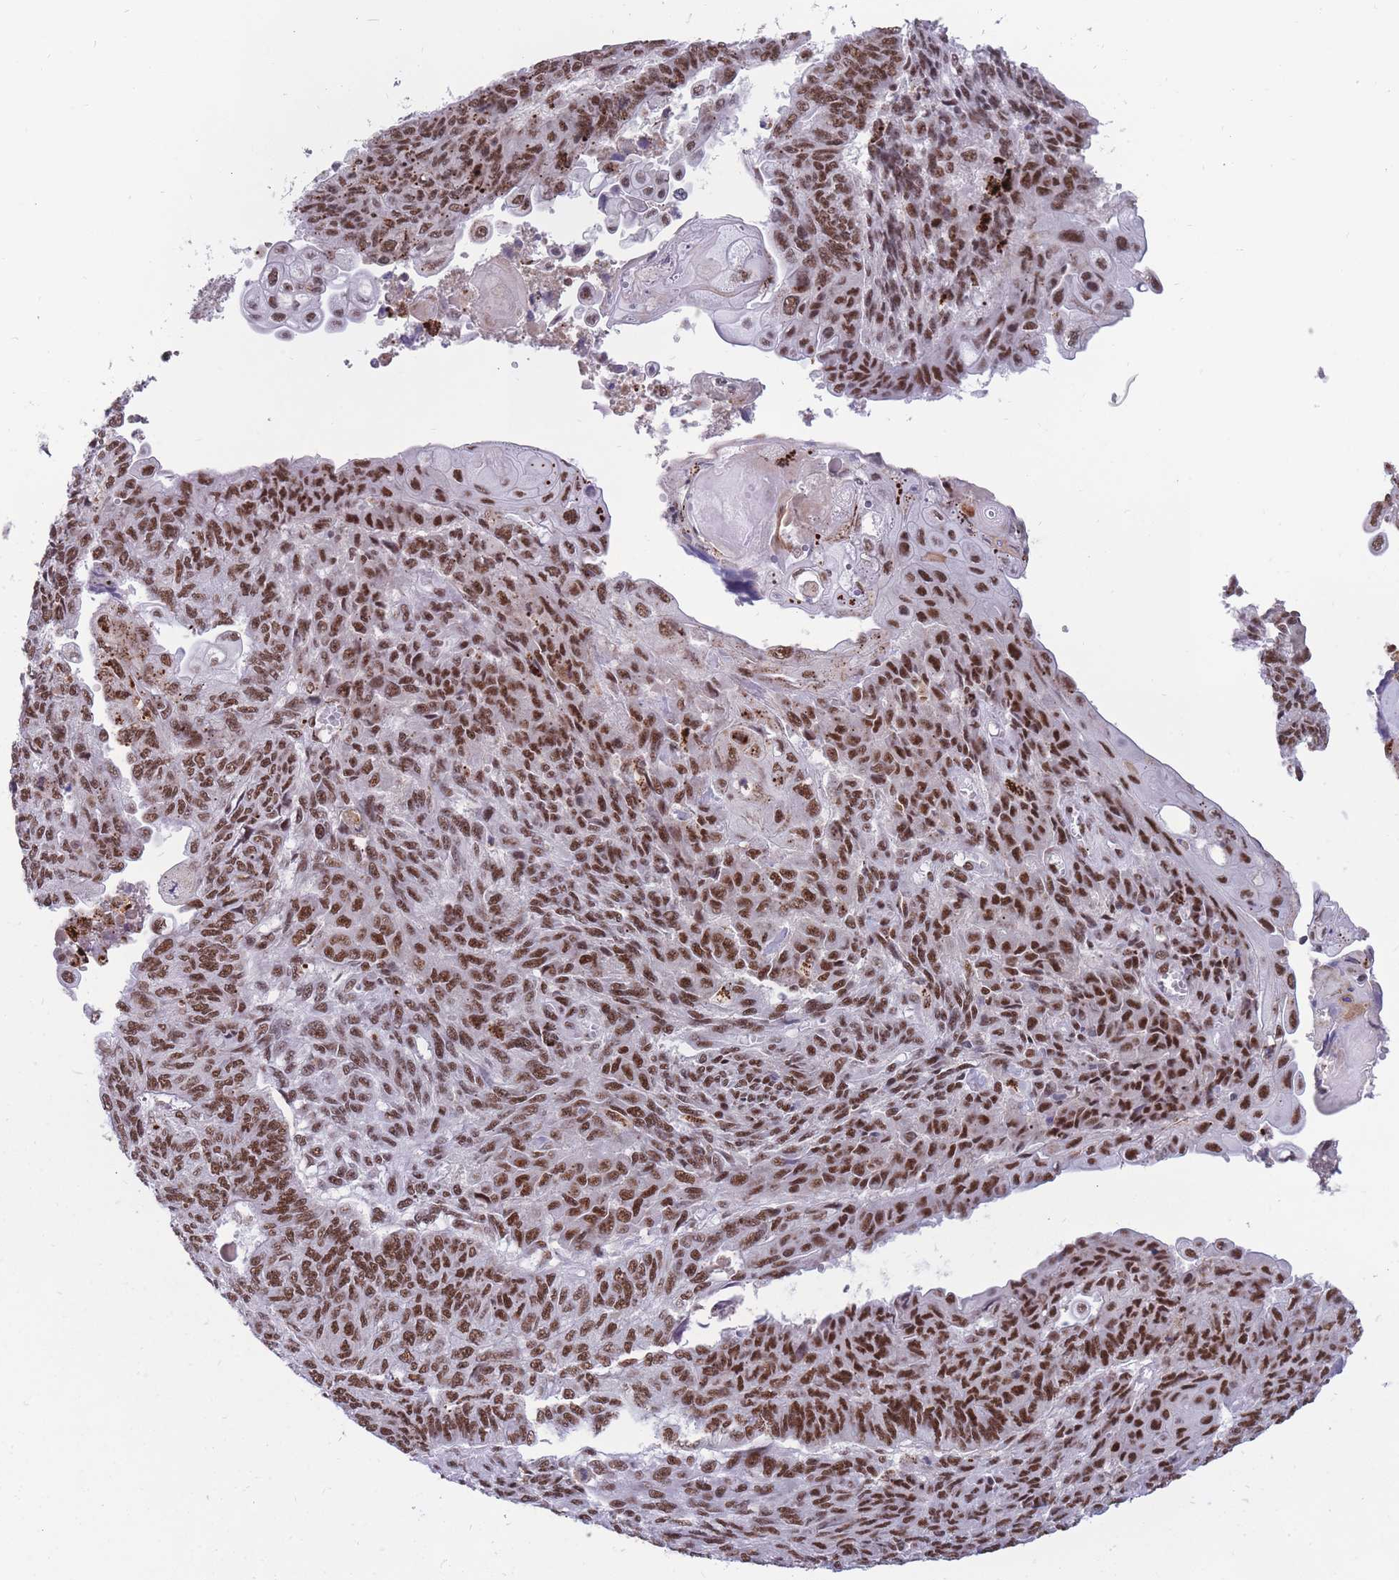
{"staining": {"intensity": "moderate", "quantity": ">75%", "location": "nuclear"}, "tissue": "endometrial cancer", "cell_type": "Tumor cells", "image_type": "cancer", "snomed": [{"axis": "morphology", "description": "Adenocarcinoma, NOS"}, {"axis": "topography", "description": "Endometrium"}], "caption": "About >75% of tumor cells in endometrial cancer (adenocarcinoma) demonstrate moderate nuclear protein positivity as visualized by brown immunohistochemical staining.", "gene": "PRPF19", "patient": {"sex": "female", "age": 32}}